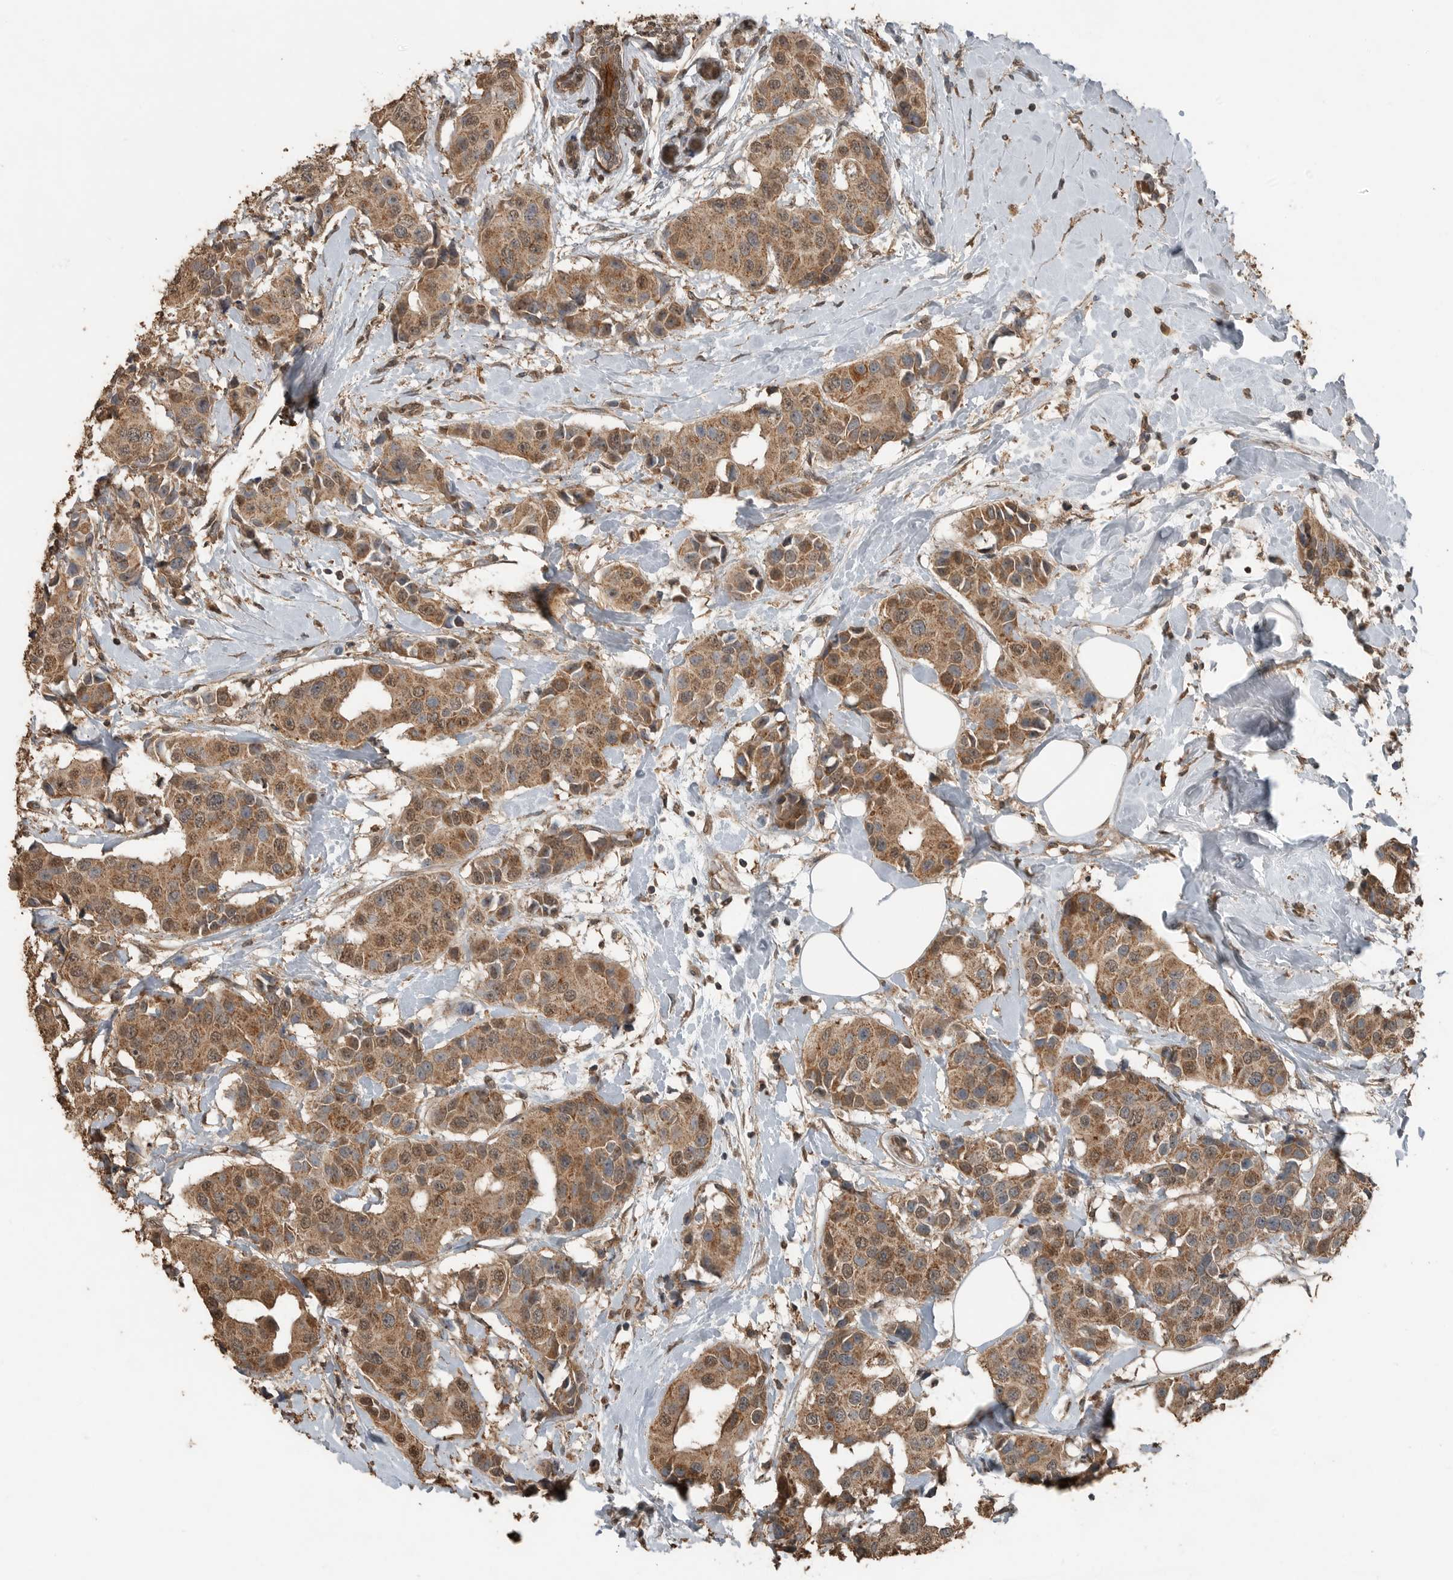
{"staining": {"intensity": "moderate", "quantity": ">75%", "location": "cytoplasmic/membranous,nuclear"}, "tissue": "breast cancer", "cell_type": "Tumor cells", "image_type": "cancer", "snomed": [{"axis": "morphology", "description": "Normal tissue, NOS"}, {"axis": "morphology", "description": "Duct carcinoma"}, {"axis": "topography", "description": "Breast"}], "caption": "Protein staining of infiltrating ductal carcinoma (breast) tissue exhibits moderate cytoplasmic/membranous and nuclear expression in approximately >75% of tumor cells.", "gene": "BLZF1", "patient": {"sex": "female", "age": 39}}